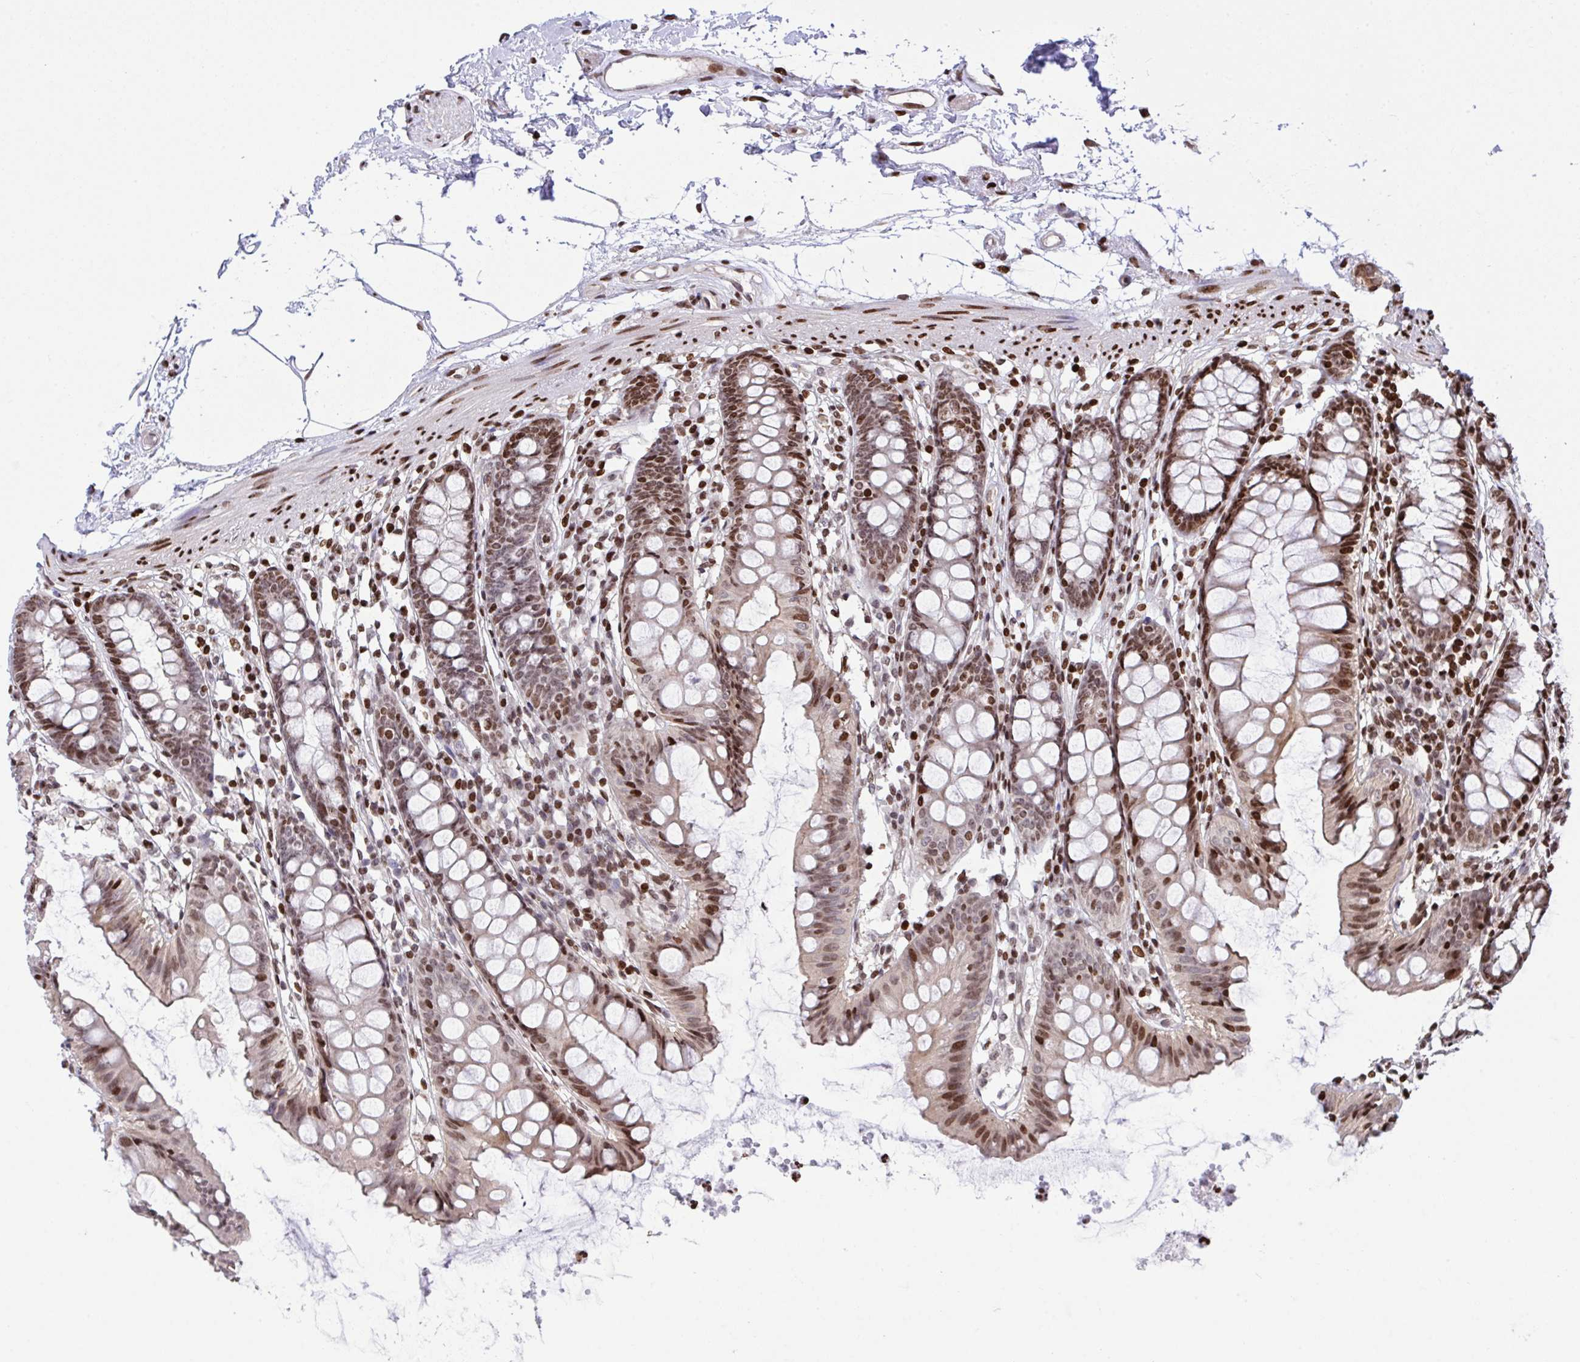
{"staining": {"intensity": "moderate", "quantity": ">75%", "location": "nuclear"}, "tissue": "colon", "cell_type": "Endothelial cells", "image_type": "normal", "snomed": [{"axis": "morphology", "description": "Normal tissue, NOS"}, {"axis": "topography", "description": "Colon"}], "caption": "IHC staining of benign colon, which demonstrates medium levels of moderate nuclear expression in about >75% of endothelial cells indicating moderate nuclear protein expression. The staining was performed using DAB (brown) for protein detection and nuclei were counterstained in hematoxylin (blue).", "gene": "RAPGEF5", "patient": {"sex": "female", "age": 84}}